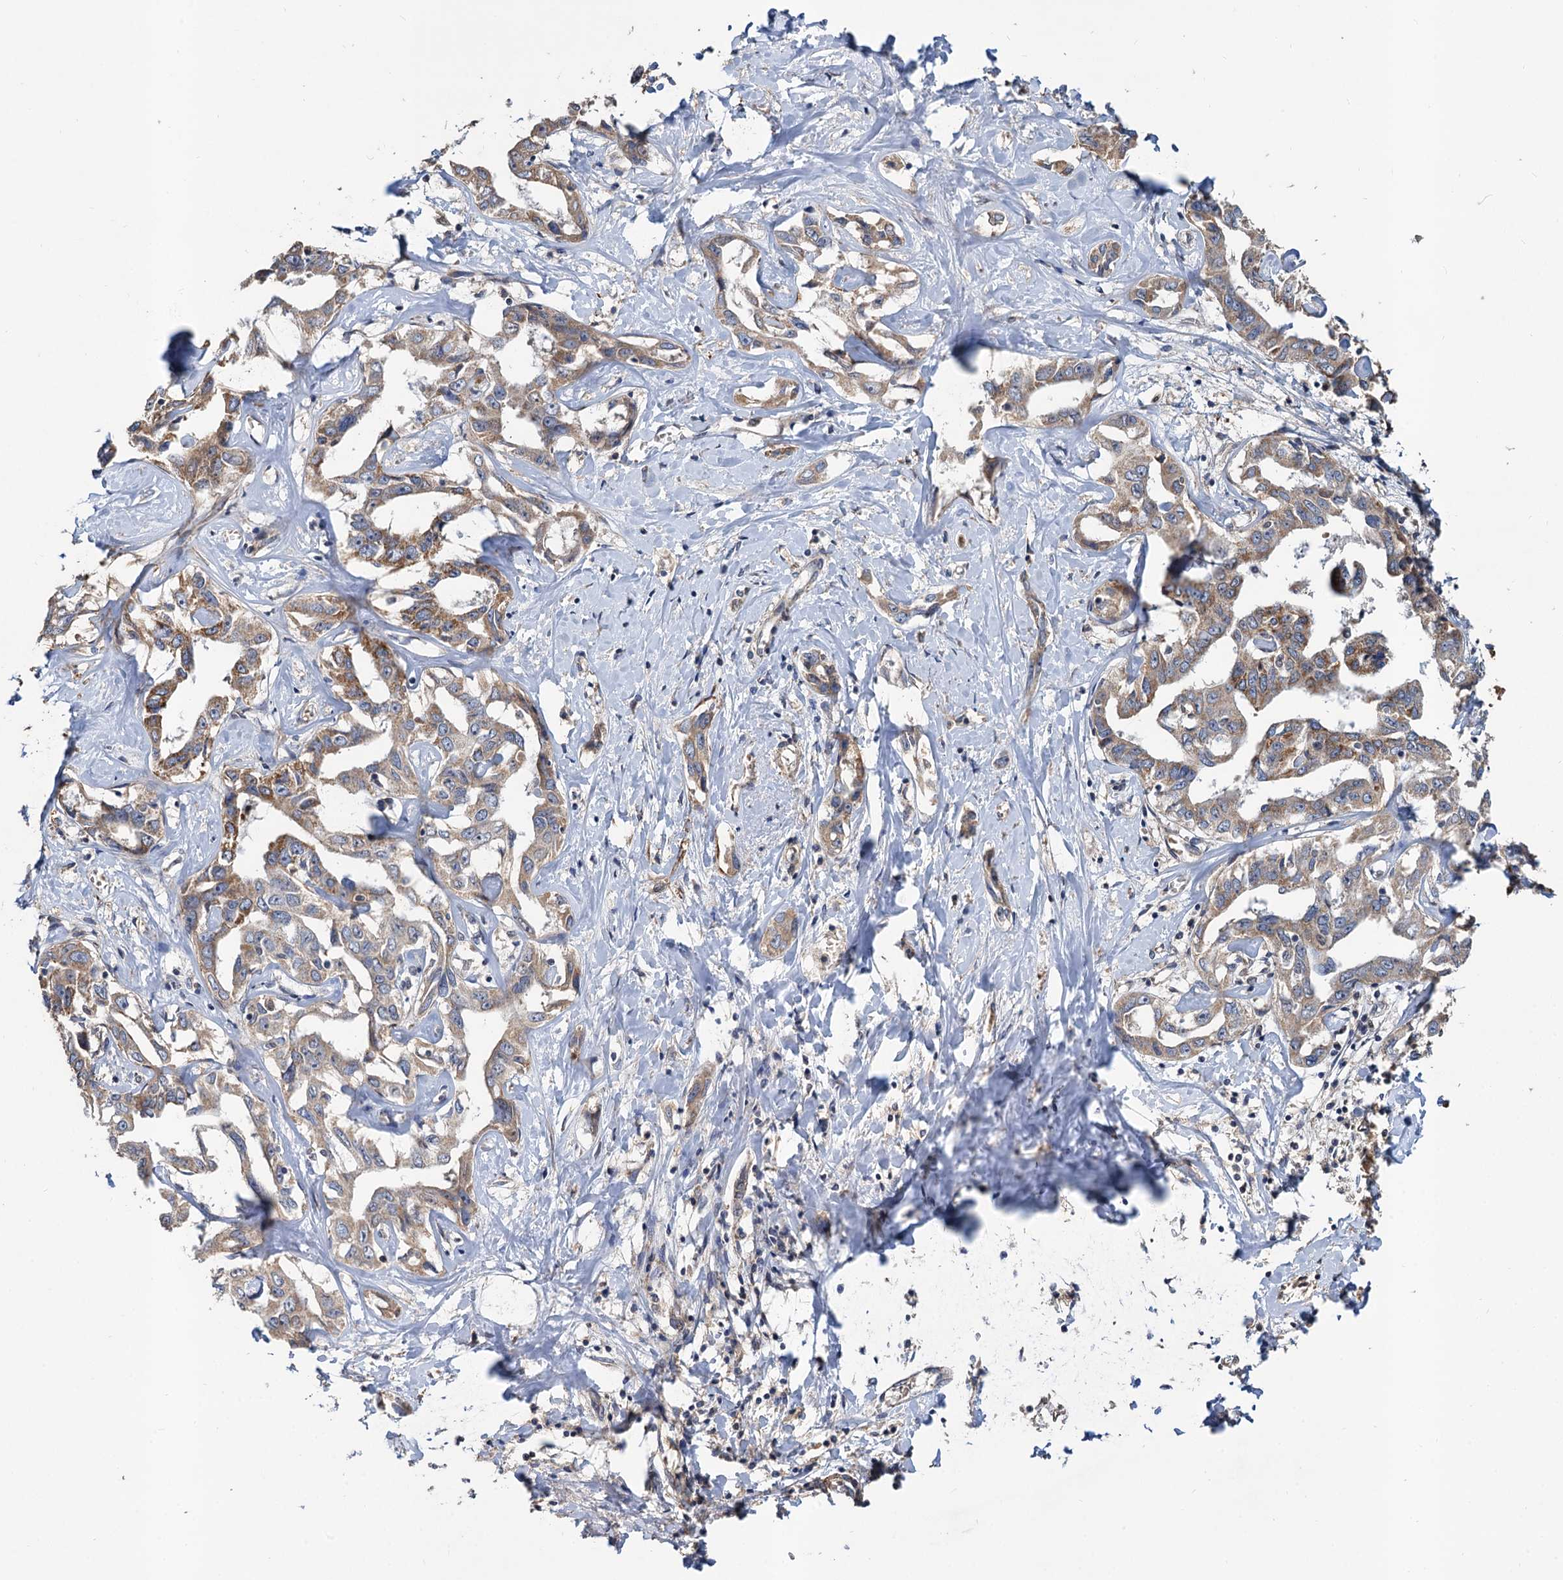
{"staining": {"intensity": "moderate", "quantity": ">75%", "location": "cytoplasmic/membranous"}, "tissue": "liver cancer", "cell_type": "Tumor cells", "image_type": "cancer", "snomed": [{"axis": "morphology", "description": "Cholangiocarcinoma"}, {"axis": "topography", "description": "Liver"}], "caption": "Tumor cells display moderate cytoplasmic/membranous staining in approximately >75% of cells in liver cholangiocarcinoma.", "gene": "ALKBH7", "patient": {"sex": "male", "age": 59}}